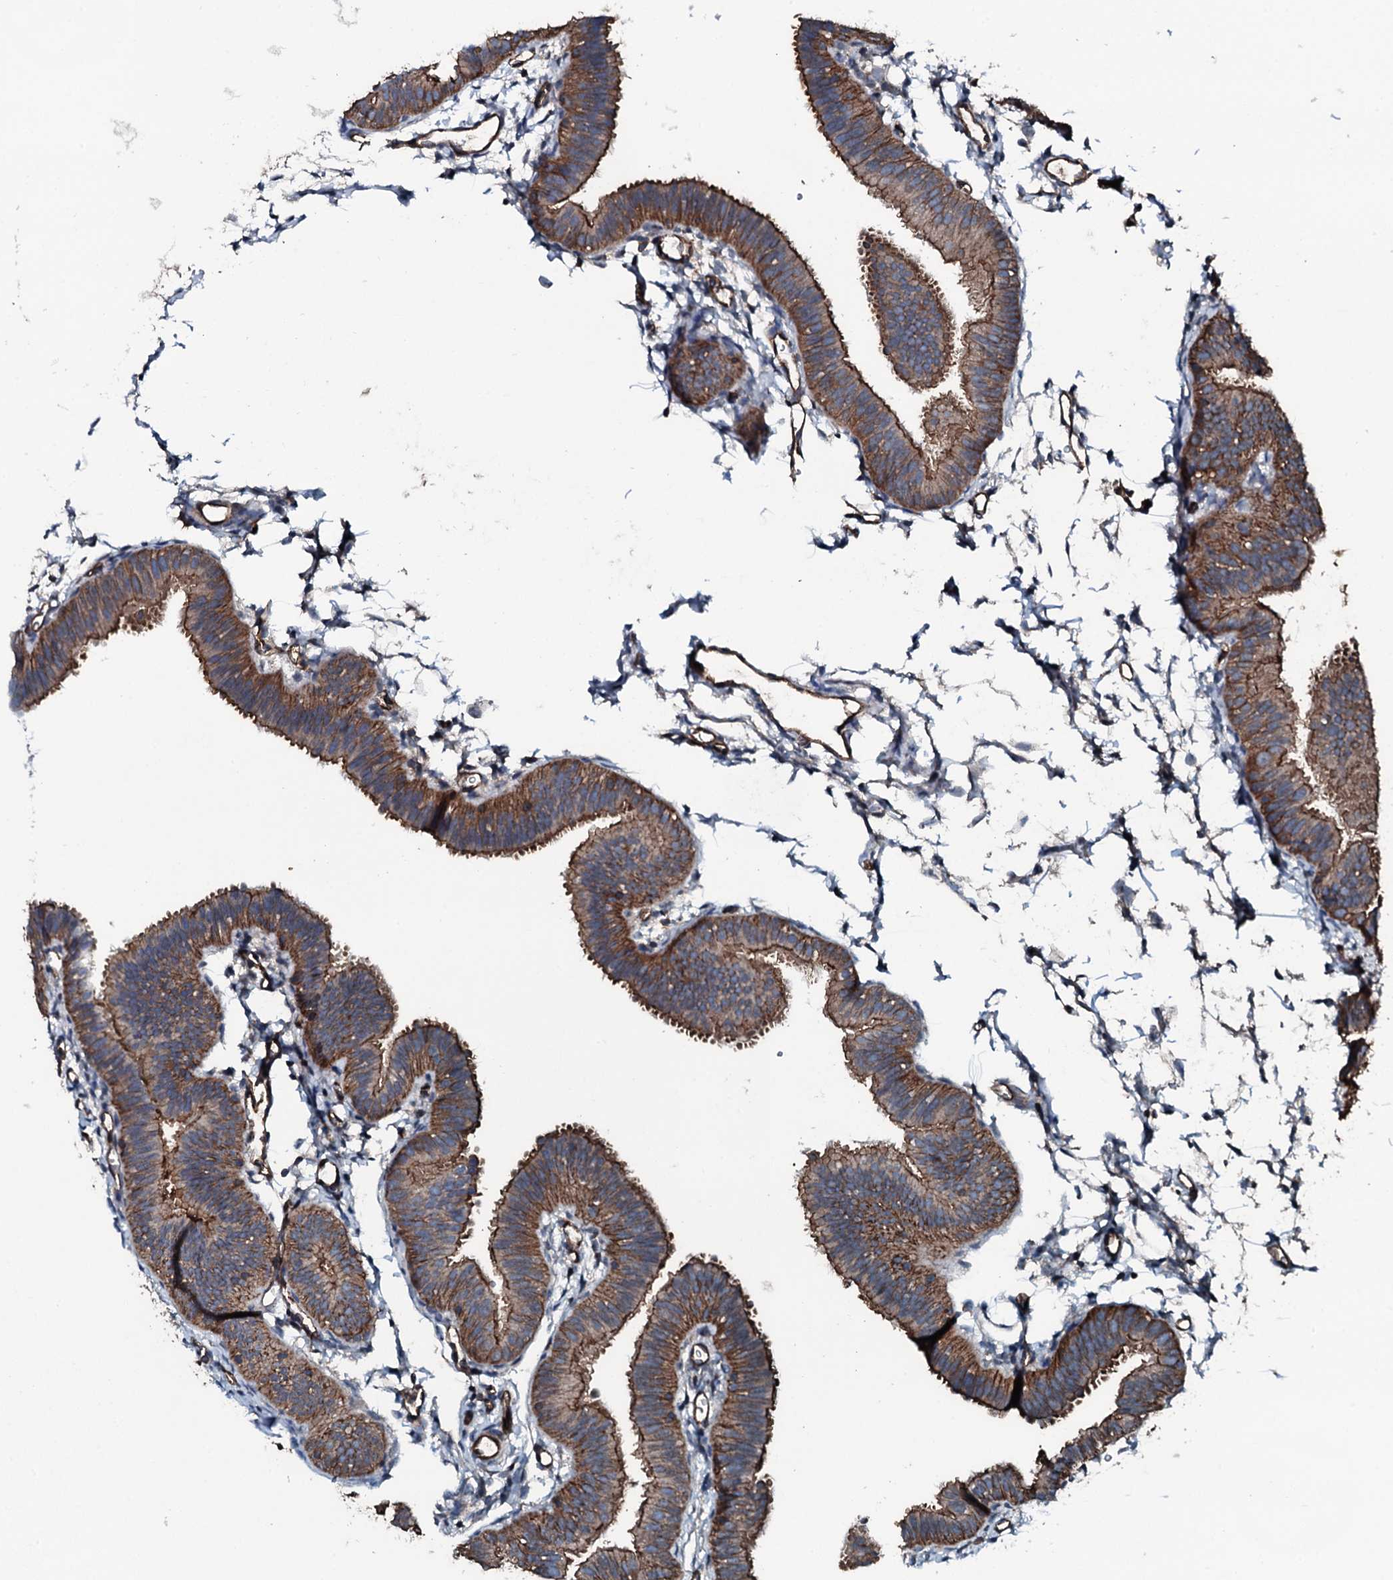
{"staining": {"intensity": "moderate", "quantity": ">75%", "location": "cytoplasmic/membranous"}, "tissue": "fallopian tube", "cell_type": "Glandular cells", "image_type": "normal", "snomed": [{"axis": "morphology", "description": "Normal tissue, NOS"}, {"axis": "topography", "description": "Fallopian tube"}], "caption": "The histopathology image demonstrates immunohistochemical staining of benign fallopian tube. There is moderate cytoplasmic/membranous staining is identified in about >75% of glandular cells.", "gene": "SLC25A38", "patient": {"sex": "female", "age": 35}}